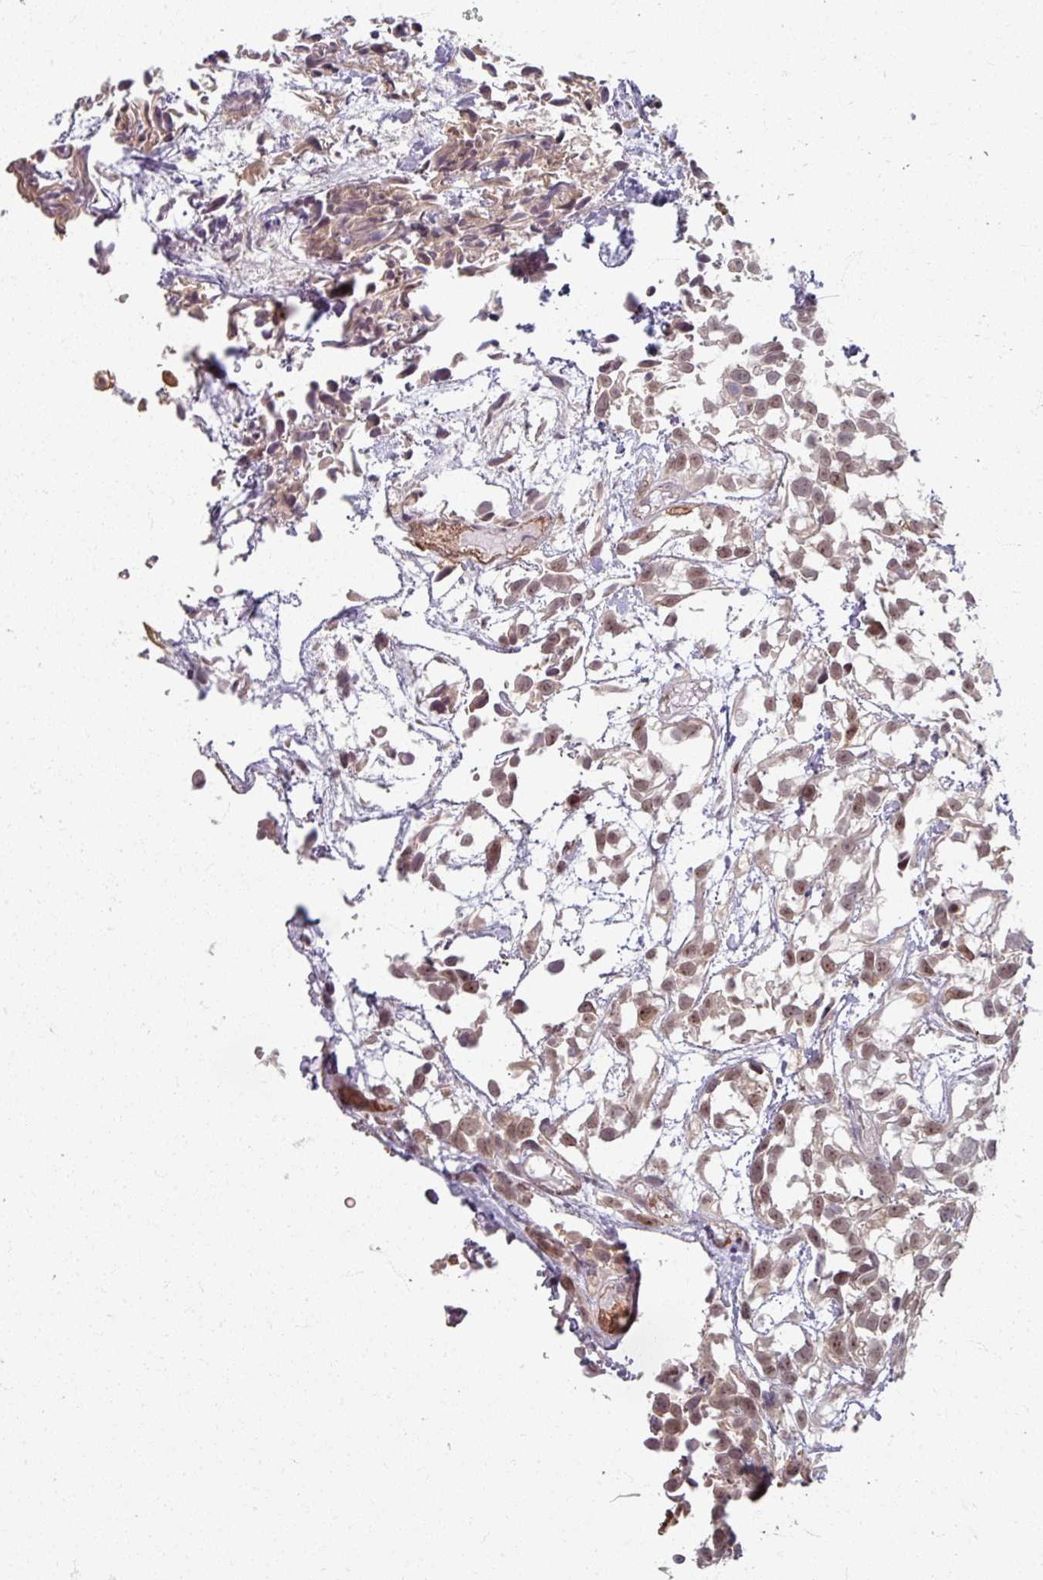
{"staining": {"intensity": "moderate", "quantity": ">75%", "location": "cytoplasmic/membranous,nuclear"}, "tissue": "urothelial cancer", "cell_type": "Tumor cells", "image_type": "cancer", "snomed": [{"axis": "morphology", "description": "Urothelial carcinoma, High grade"}, {"axis": "topography", "description": "Urinary bladder"}], "caption": "Human urothelial cancer stained with a protein marker reveals moderate staining in tumor cells.", "gene": "KLC3", "patient": {"sex": "male", "age": 56}}